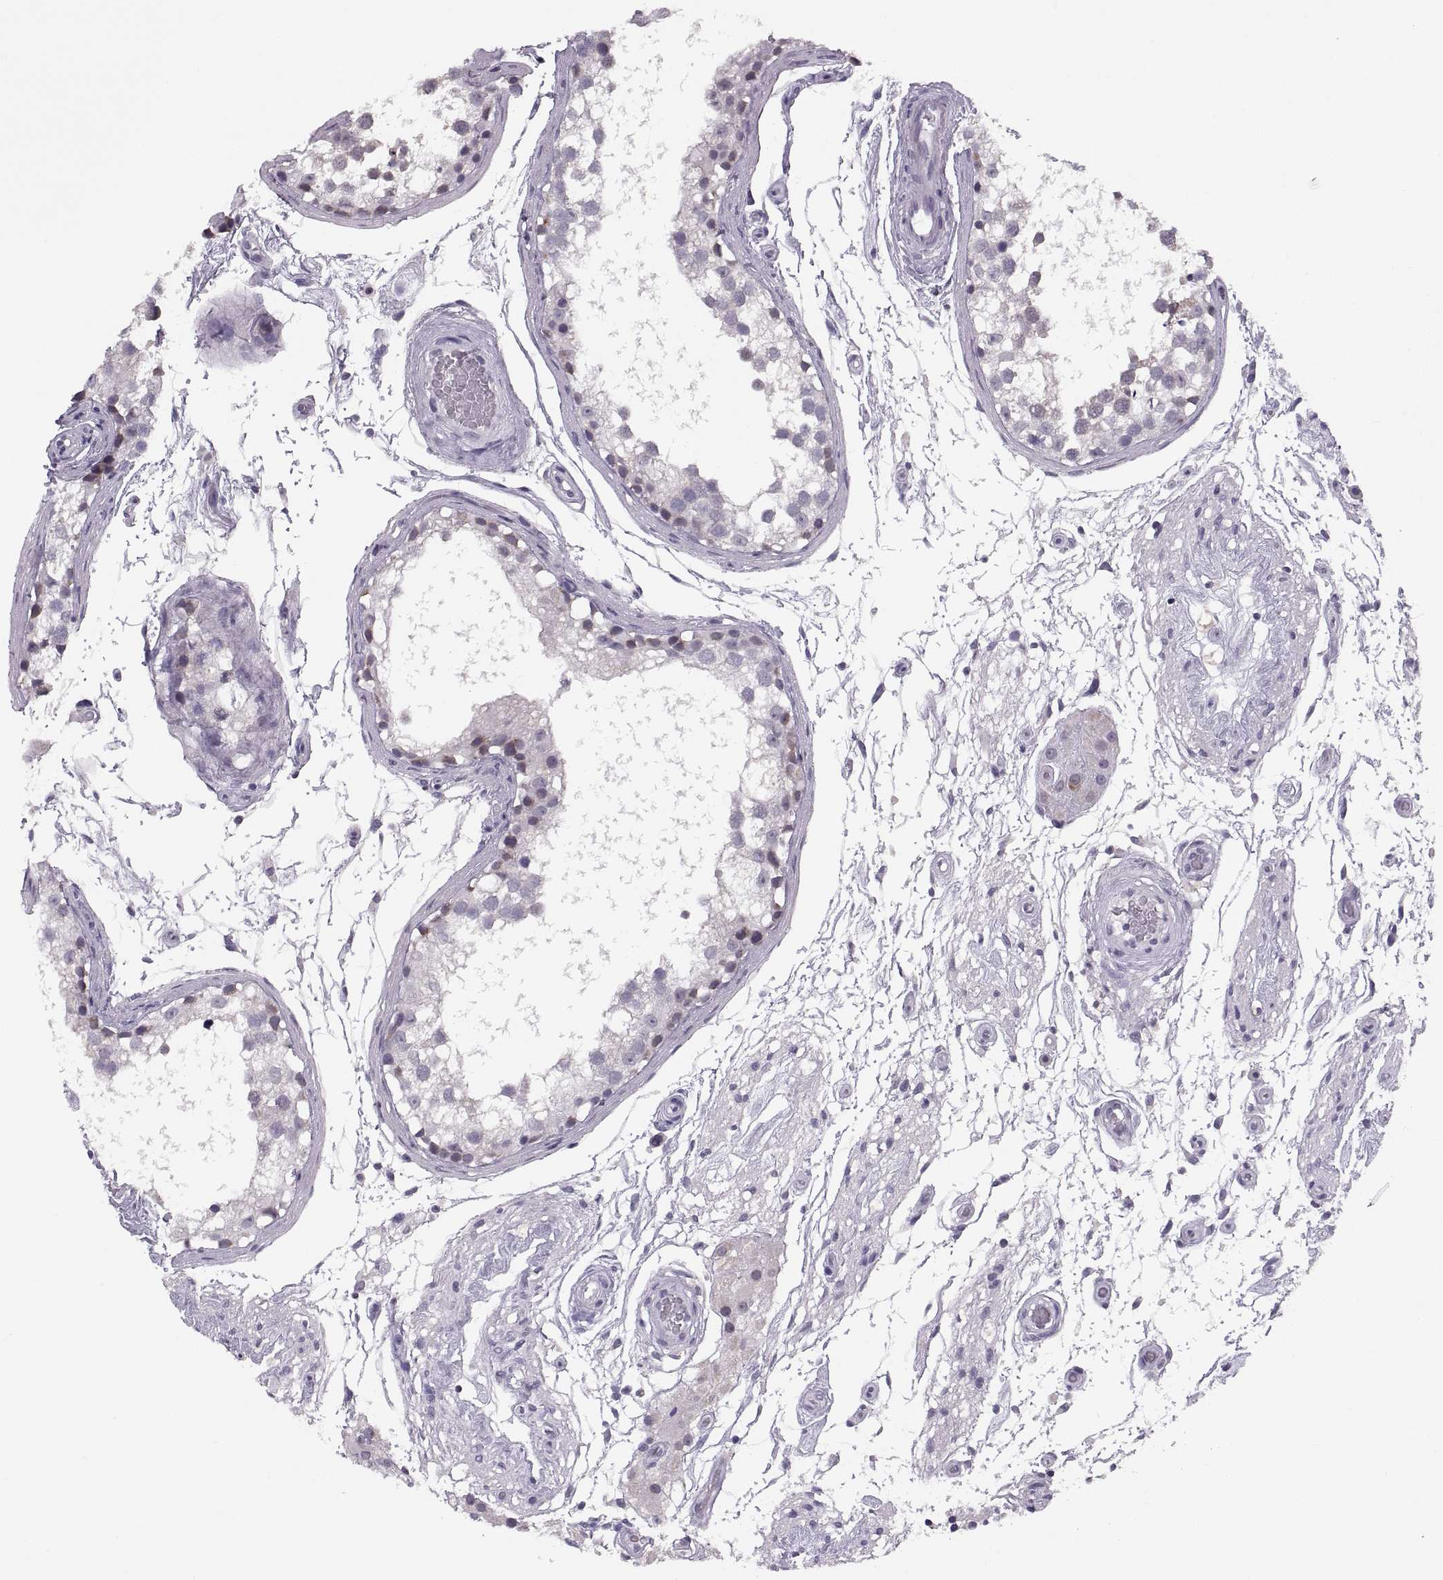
{"staining": {"intensity": "negative", "quantity": "none", "location": "none"}, "tissue": "testis", "cell_type": "Cells in seminiferous ducts", "image_type": "normal", "snomed": [{"axis": "morphology", "description": "Normal tissue, NOS"}, {"axis": "morphology", "description": "Seminoma, NOS"}, {"axis": "topography", "description": "Testis"}], "caption": "DAB (3,3'-diaminobenzidine) immunohistochemical staining of benign human testis shows no significant expression in cells in seminiferous ducts.", "gene": "ADH6", "patient": {"sex": "male", "age": 65}}